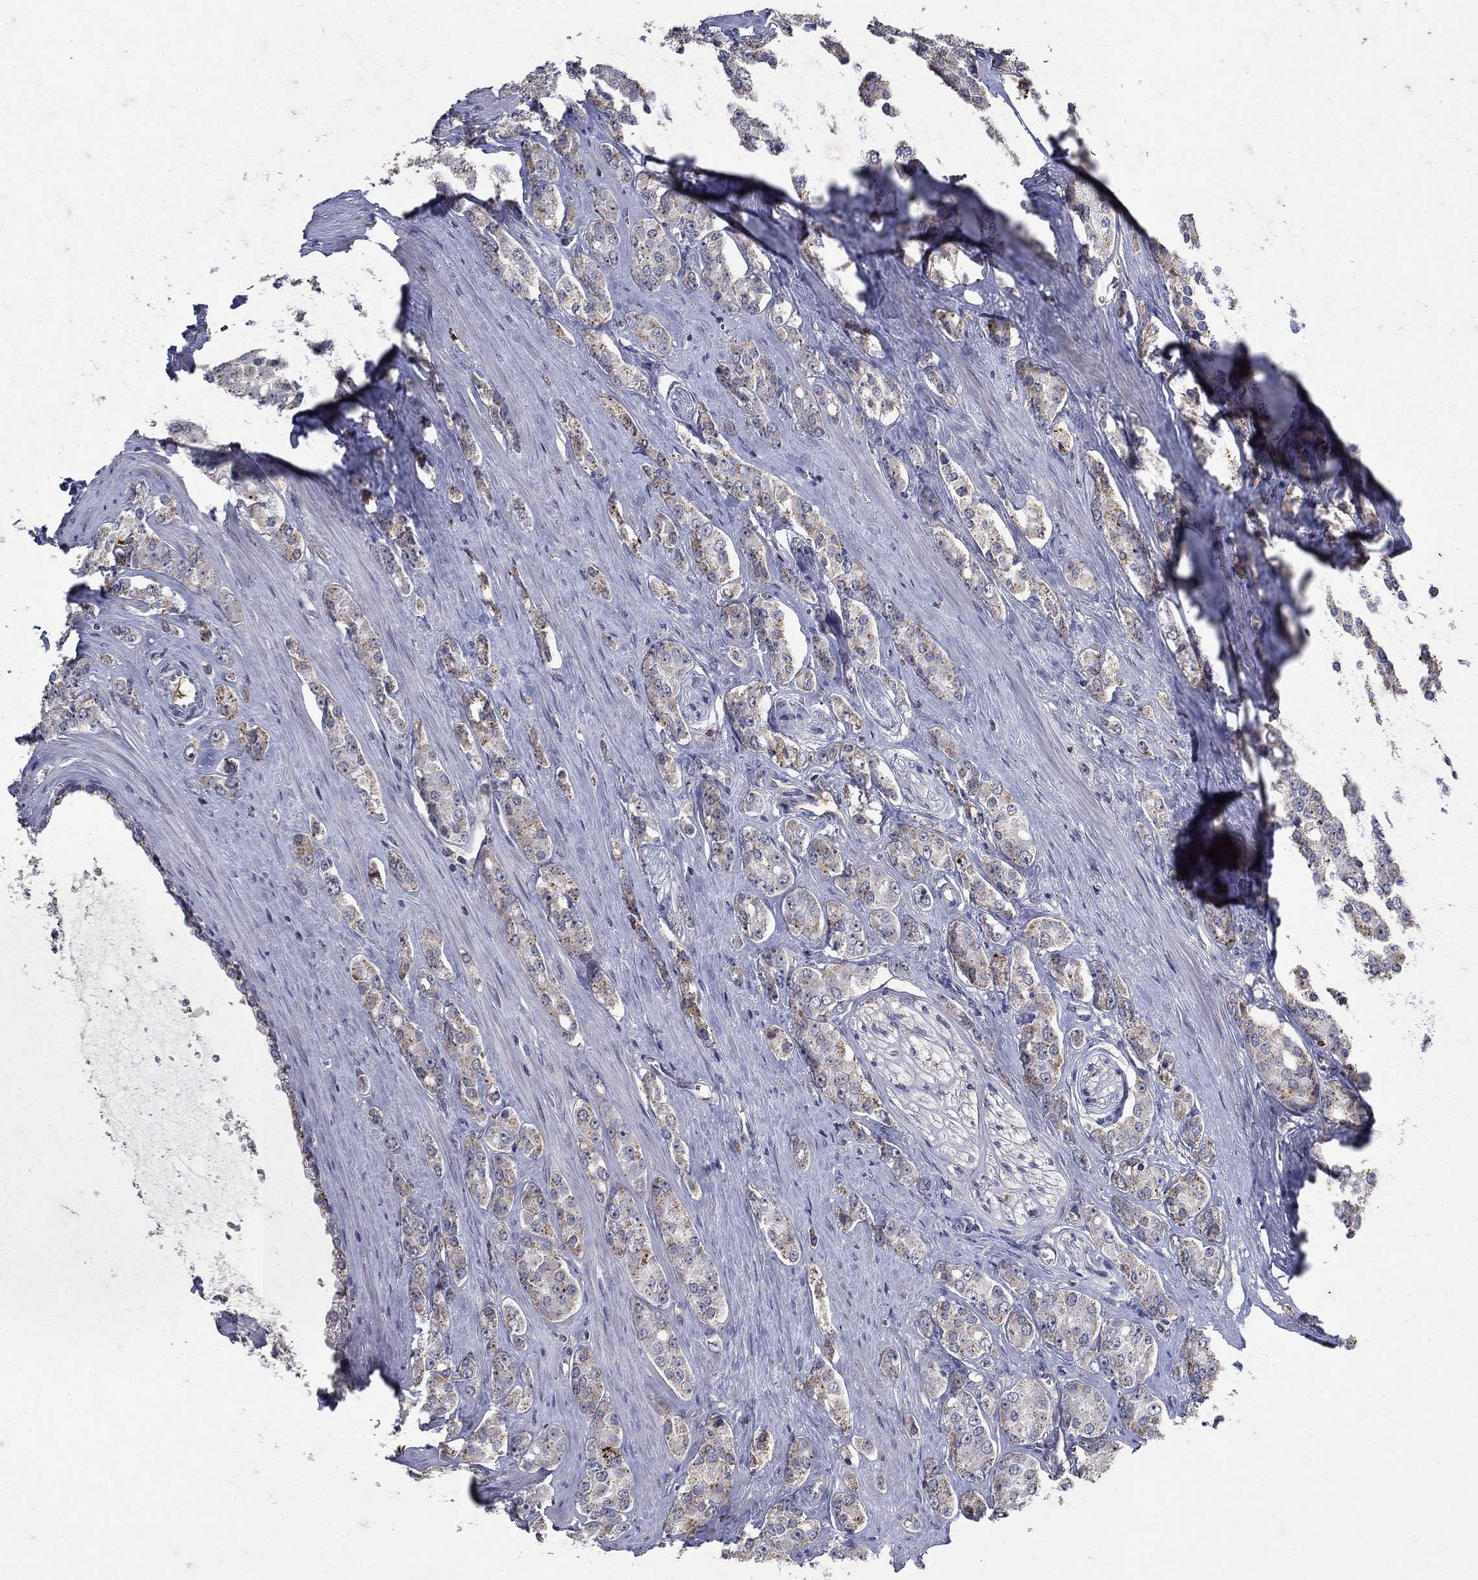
{"staining": {"intensity": "moderate", "quantity": "25%-75%", "location": "cytoplasmic/membranous"}, "tissue": "prostate cancer", "cell_type": "Tumor cells", "image_type": "cancer", "snomed": [{"axis": "morphology", "description": "Adenocarcinoma, NOS"}, {"axis": "topography", "description": "Prostate"}], "caption": "Human prostate cancer stained for a protein (brown) displays moderate cytoplasmic/membranous positive positivity in about 25%-75% of tumor cells.", "gene": "NPC2", "patient": {"sex": "male", "age": 67}}